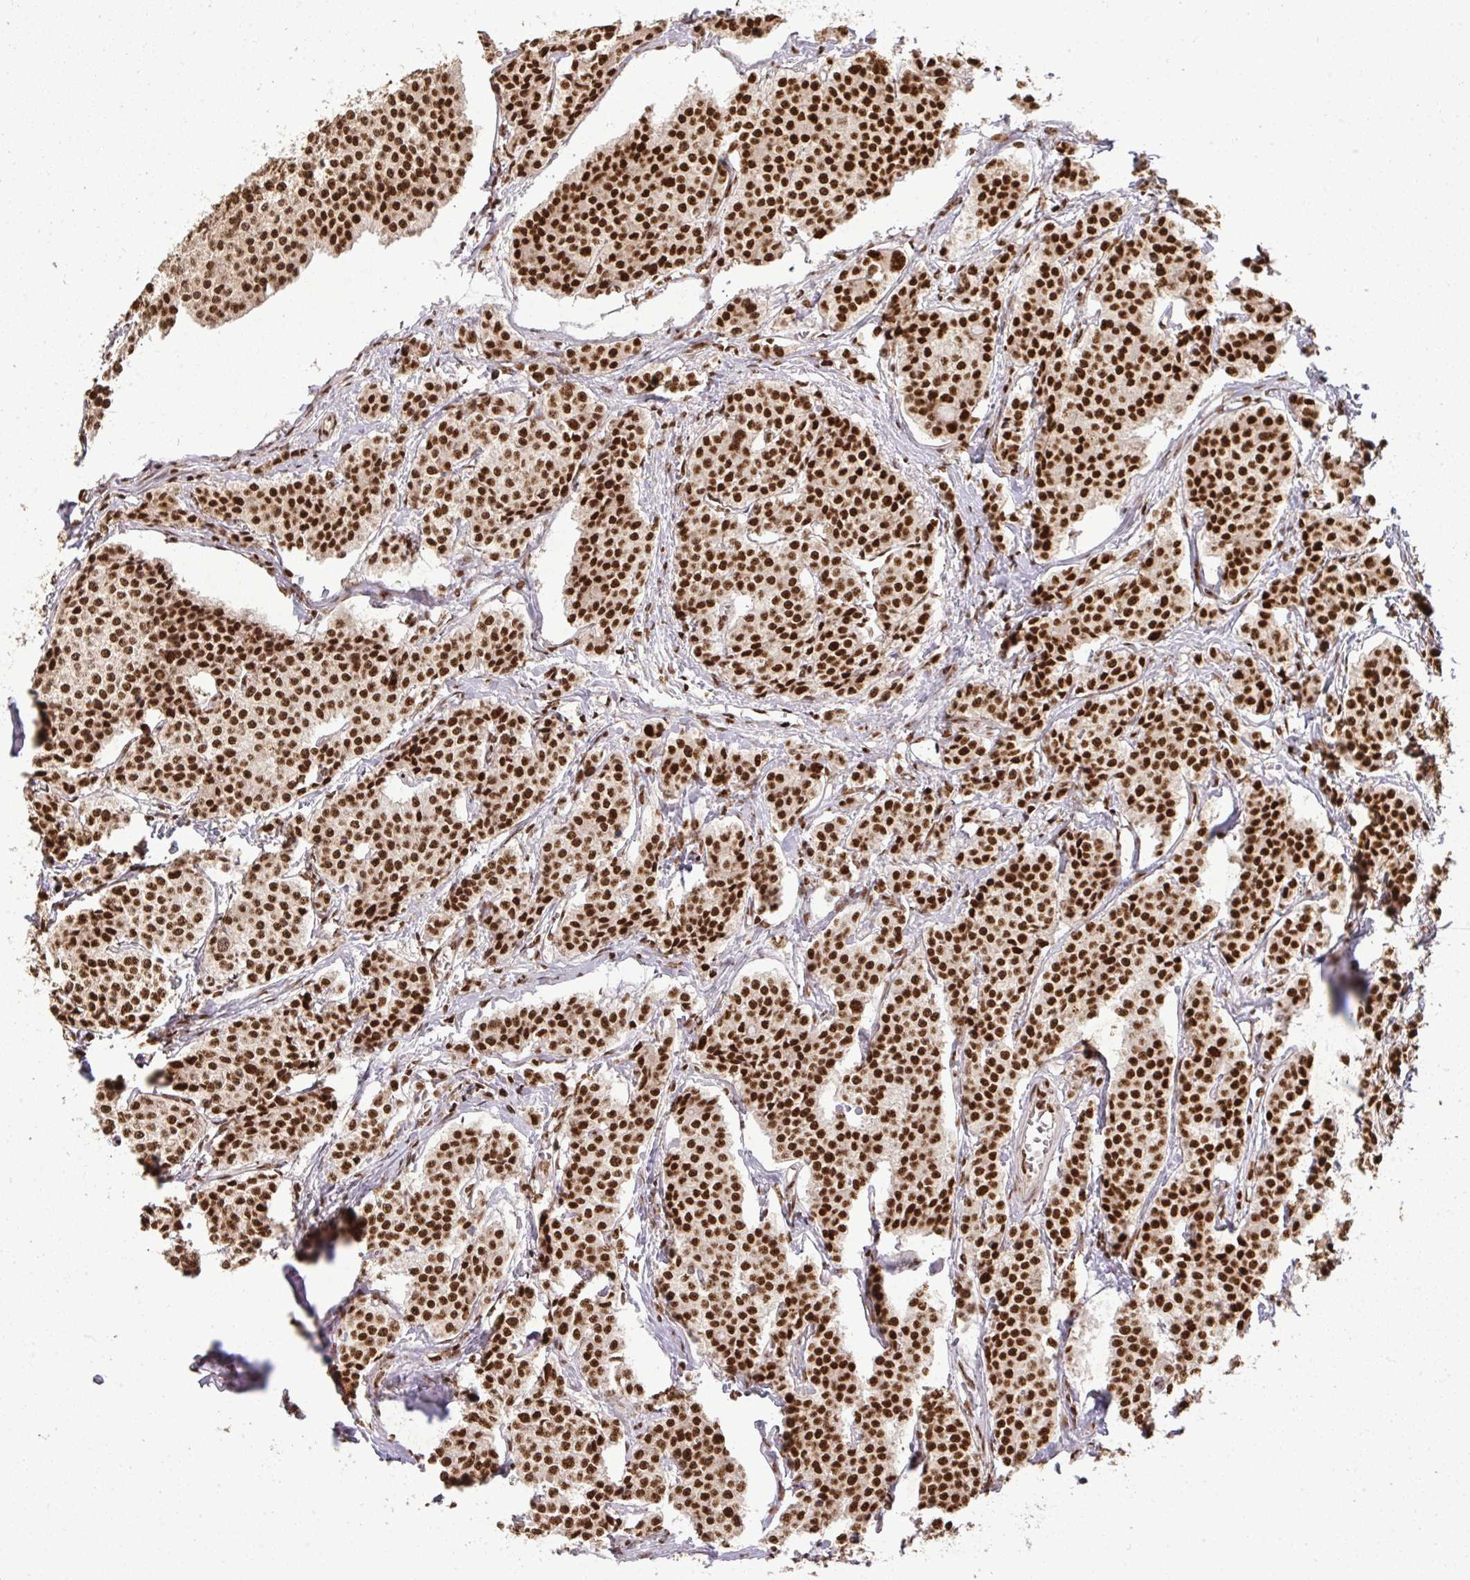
{"staining": {"intensity": "strong", "quantity": ">75%", "location": "nuclear"}, "tissue": "carcinoid", "cell_type": "Tumor cells", "image_type": "cancer", "snomed": [{"axis": "morphology", "description": "Carcinoid, malignant, NOS"}, {"axis": "topography", "description": "Small intestine"}], "caption": "A high-resolution histopathology image shows immunohistochemistry staining of malignant carcinoid, which demonstrates strong nuclear staining in about >75% of tumor cells.", "gene": "U2AF1", "patient": {"sex": "female", "age": 64}}